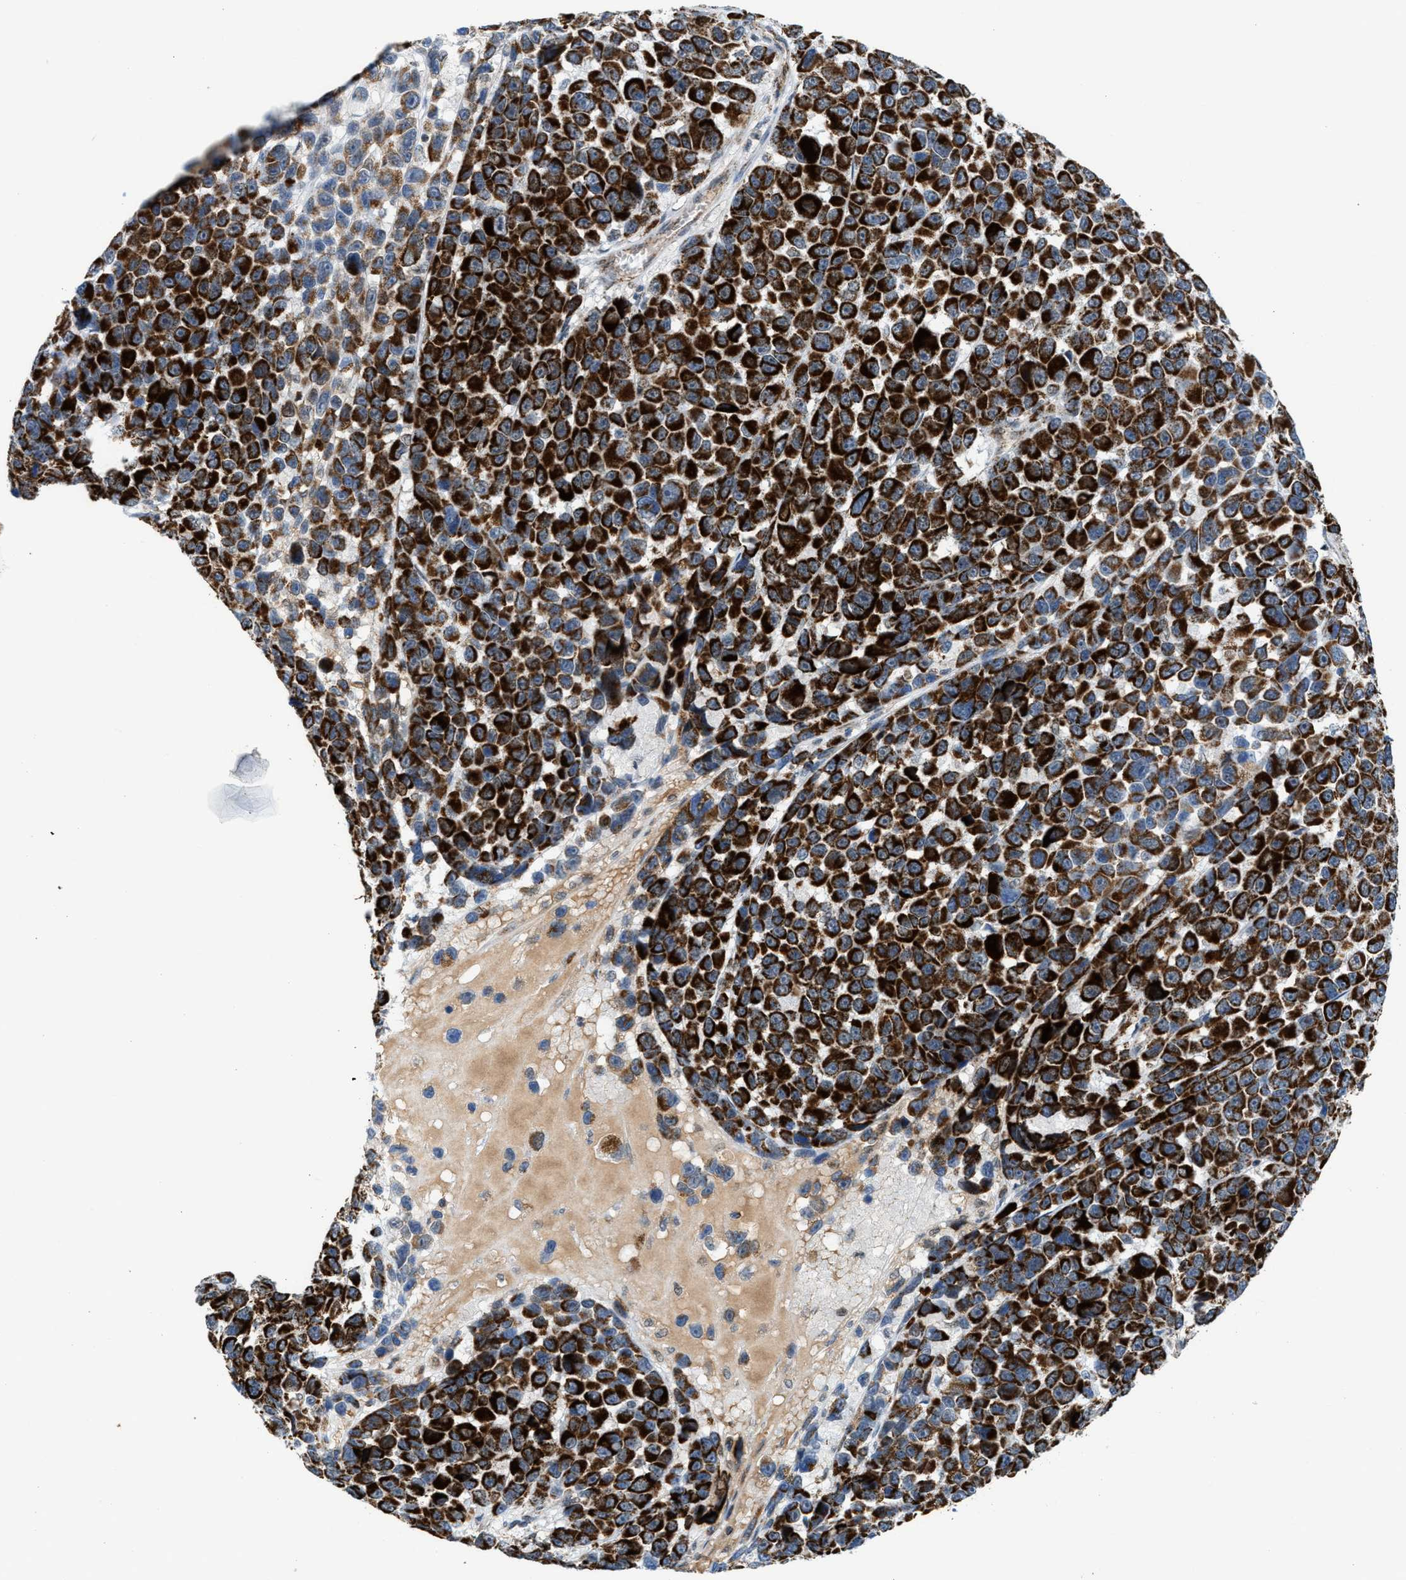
{"staining": {"intensity": "strong", "quantity": ">75%", "location": "cytoplasmic/membranous"}, "tissue": "melanoma", "cell_type": "Tumor cells", "image_type": "cancer", "snomed": [{"axis": "morphology", "description": "Malignant melanoma, NOS"}, {"axis": "topography", "description": "Skin"}], "caption": "High-magnification brightfield microscopy of malignant melanoma stained with DAB (3,3'-diaminobenzidine) (brown) and counterstained with hematoxylin (blue). tumor cells exhibit strong cytoplasmic/membranous positivity is appreciated in approximately>75% of cells.", "gene": "PMPCA", "patient": {"sex": "male", "age": 53}}